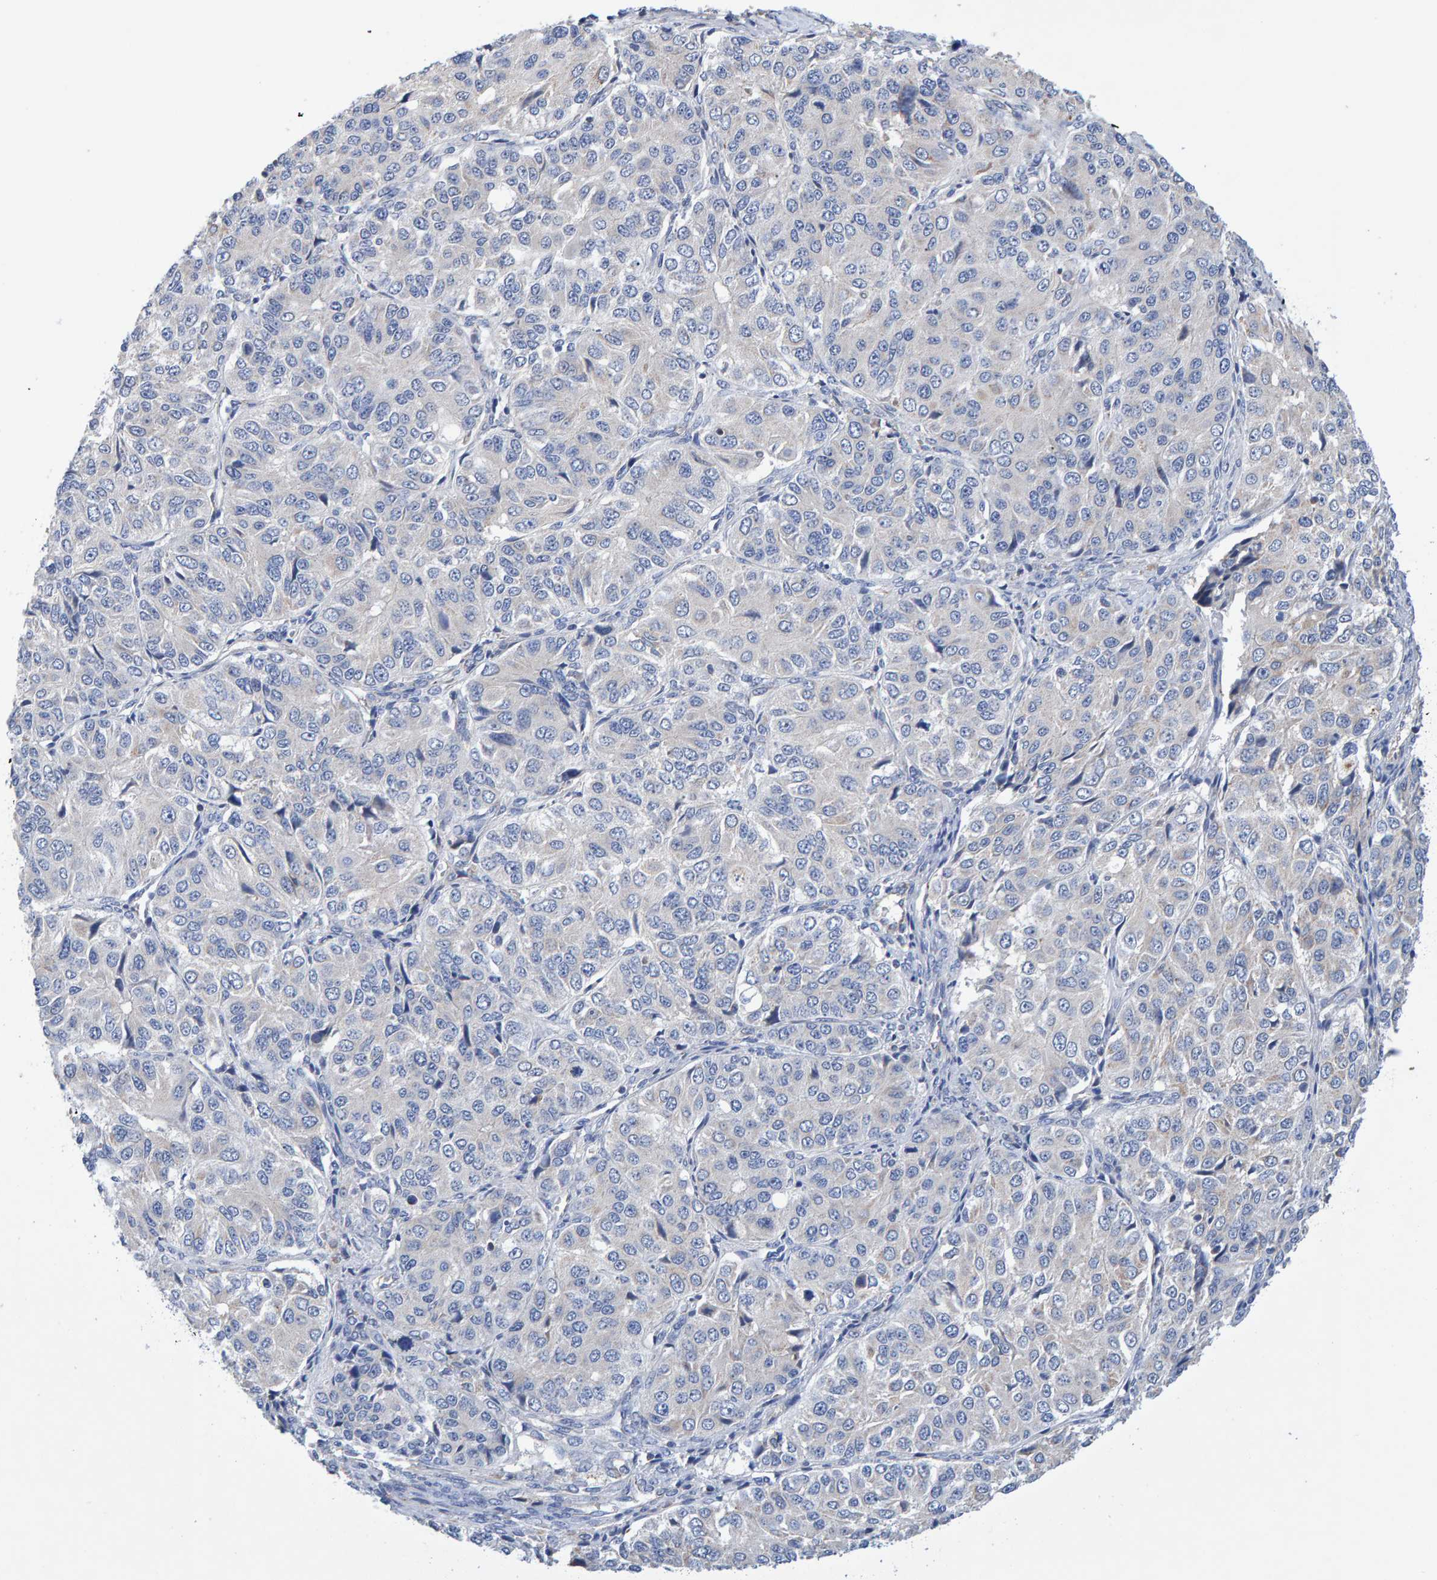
{"staining": {"intensity": "negative", "quantity": "none", "location": "none"}, "tissue": "ovarian cancer", "cell_type": "Tumor cells", "image_type": "cancer", "snomed": [{"axis": "morphology", "description": "Carcinoma, endometroid"}, {"axis": "topography", "description": "Ovary"}], "caption": "DAB (3,3'-diaminobenzidine) immunohistochemical staining of human endometroid carcinoma (ovarian) displays no significant staining in tumor cells.", "gene": "EFR3A", "patient": {"sex": "female", "age": 51}}